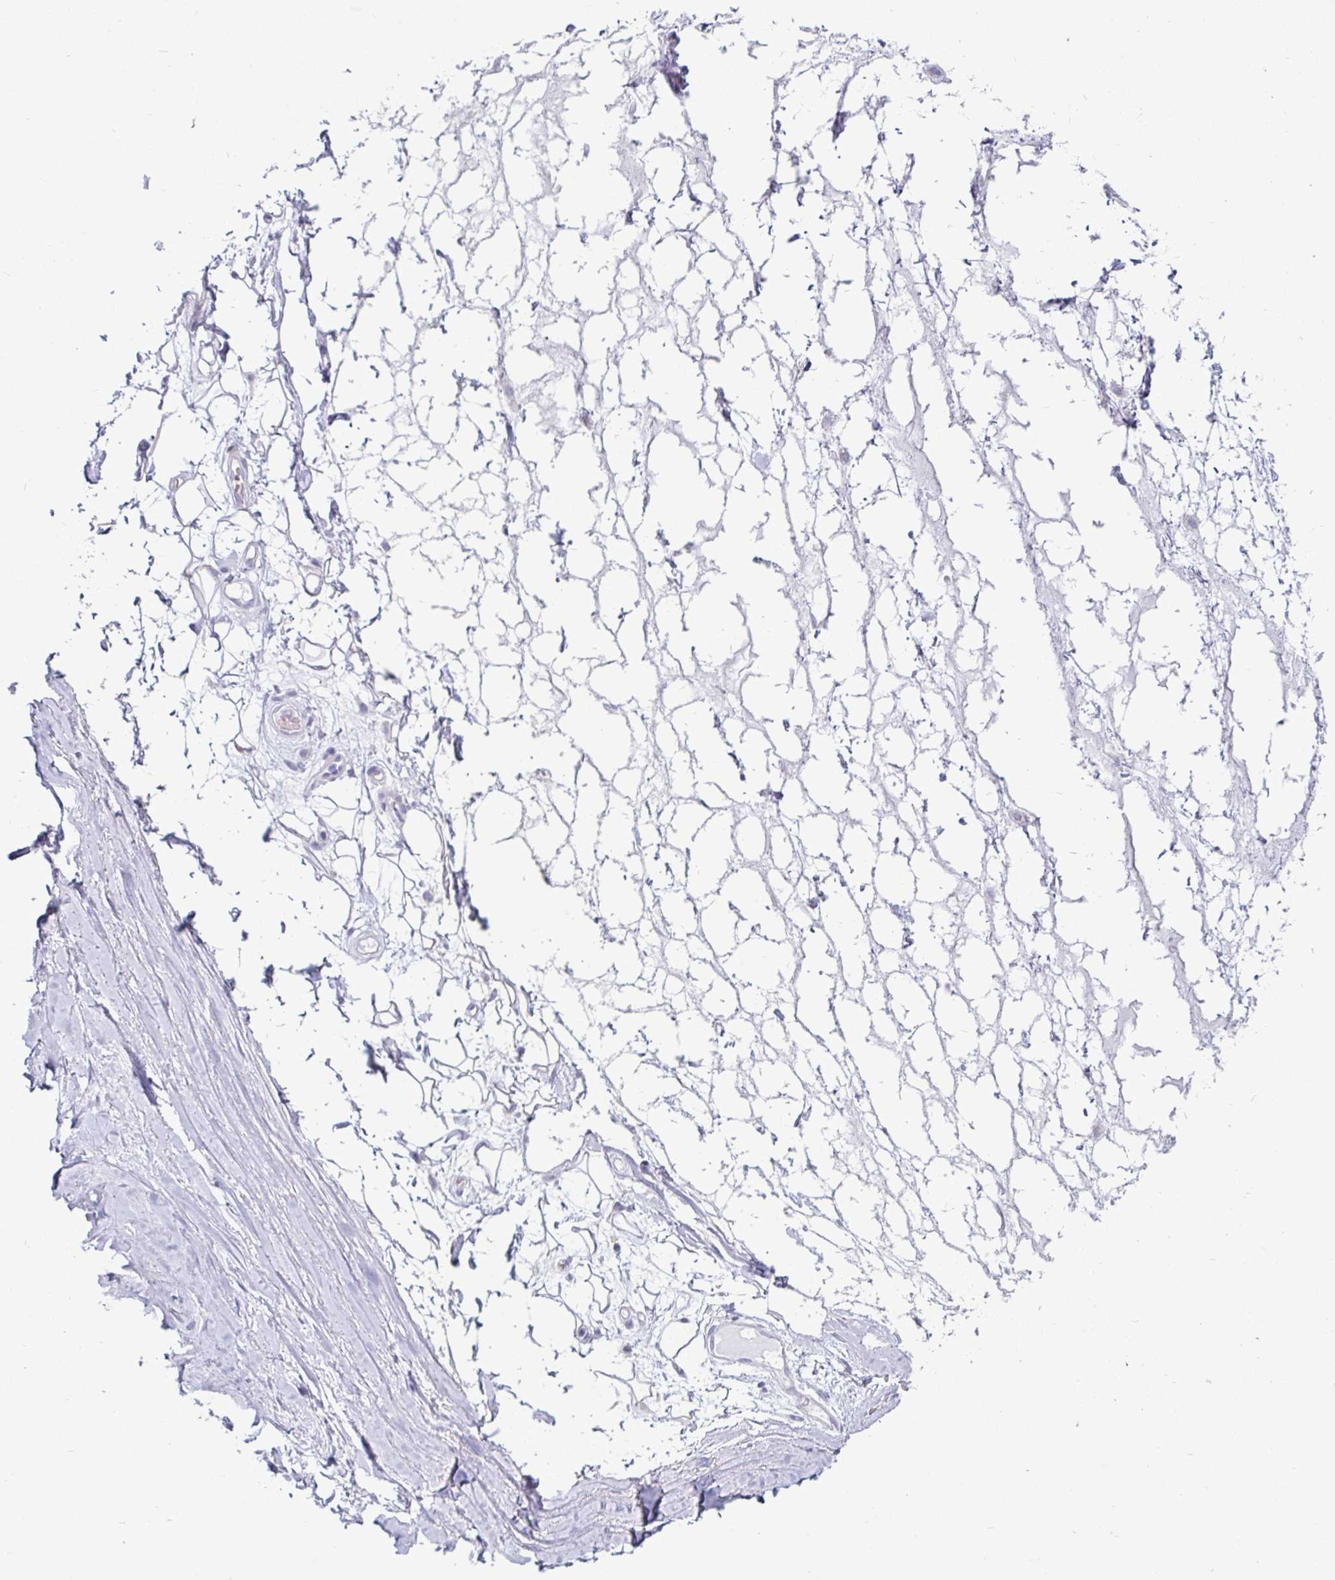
{"staining": {"intensity": "negative", "quantity": "none", "location": "none"}, "tissue": "adipose tissue", "cell_type": "Adipocytes", "image_type": "normal", "snomed": [{"axis": "morphology", "description": "Normal tissue, NOS"}, {"axis": "topography", "description": "Lymph node"}, {"axis": "topography", "description": "Cartilage tissue"}, {"axis": "topography", "description": "Nasopharynx"}], "caption": "The micrograph shows no significant positivity in adipocytes of adipose tissue.", "gene": "TFPI2", "patient": {"sex": "male", "age": 63}}